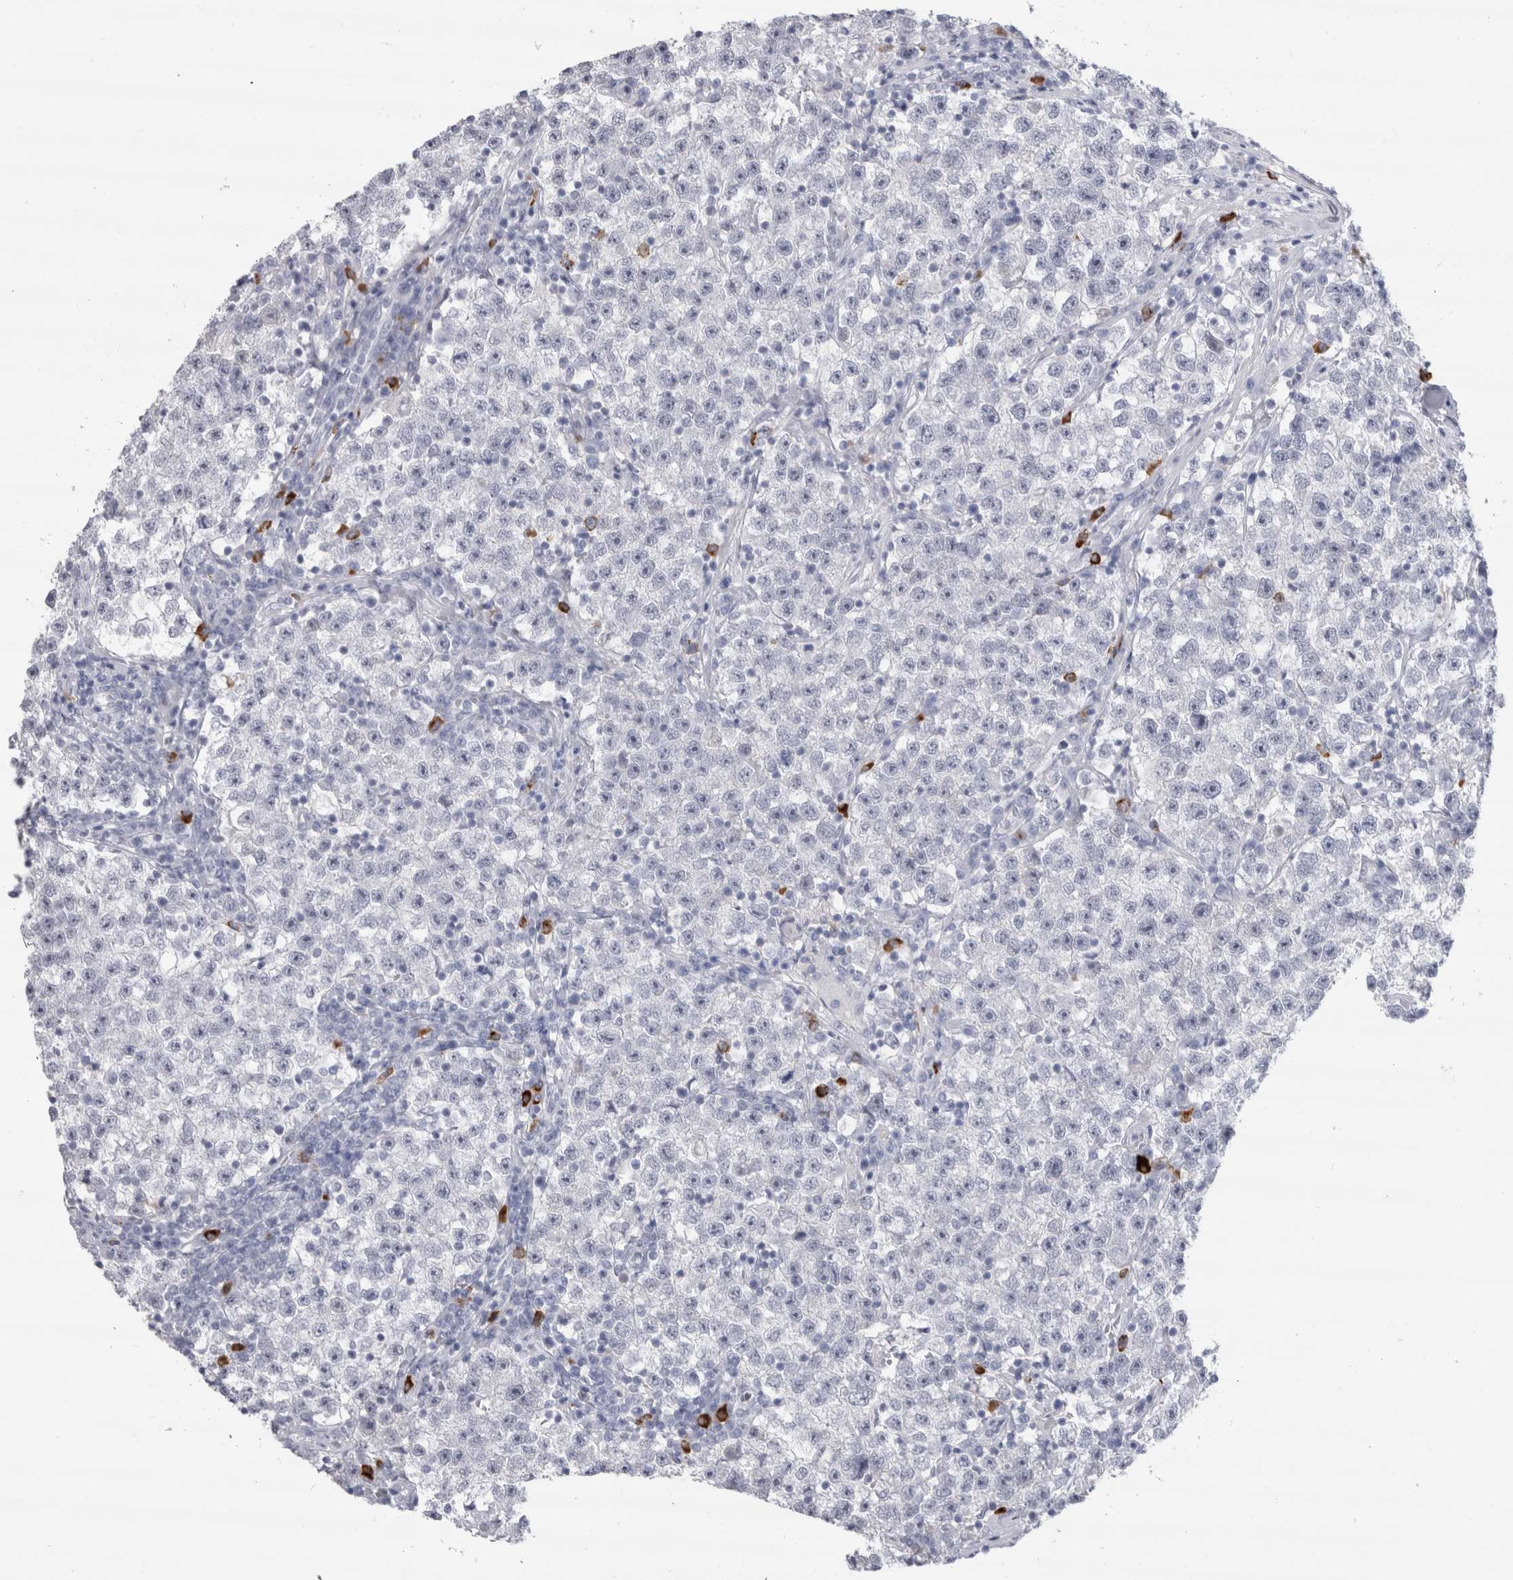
{"staining": {"intensity": "negative", "quantity": "none", "location": "none"}, "tissue": "testis cancer", "cell_type": "Tumor cells", "image_type": "cancer", "snomed": [{"axis": "morphology", "description": "Seminoma, NOS"}, {"axis": "topography", "description": "Testis"}], "caption": "IHC image of neoplastic tissue: human testis cancer stained with DAB (3,3'-diaminobenzidine) reveals no significant protein expression in tumor cells.", "gene": "CDH17", "patient": {"sex": "male", "age": 22}}